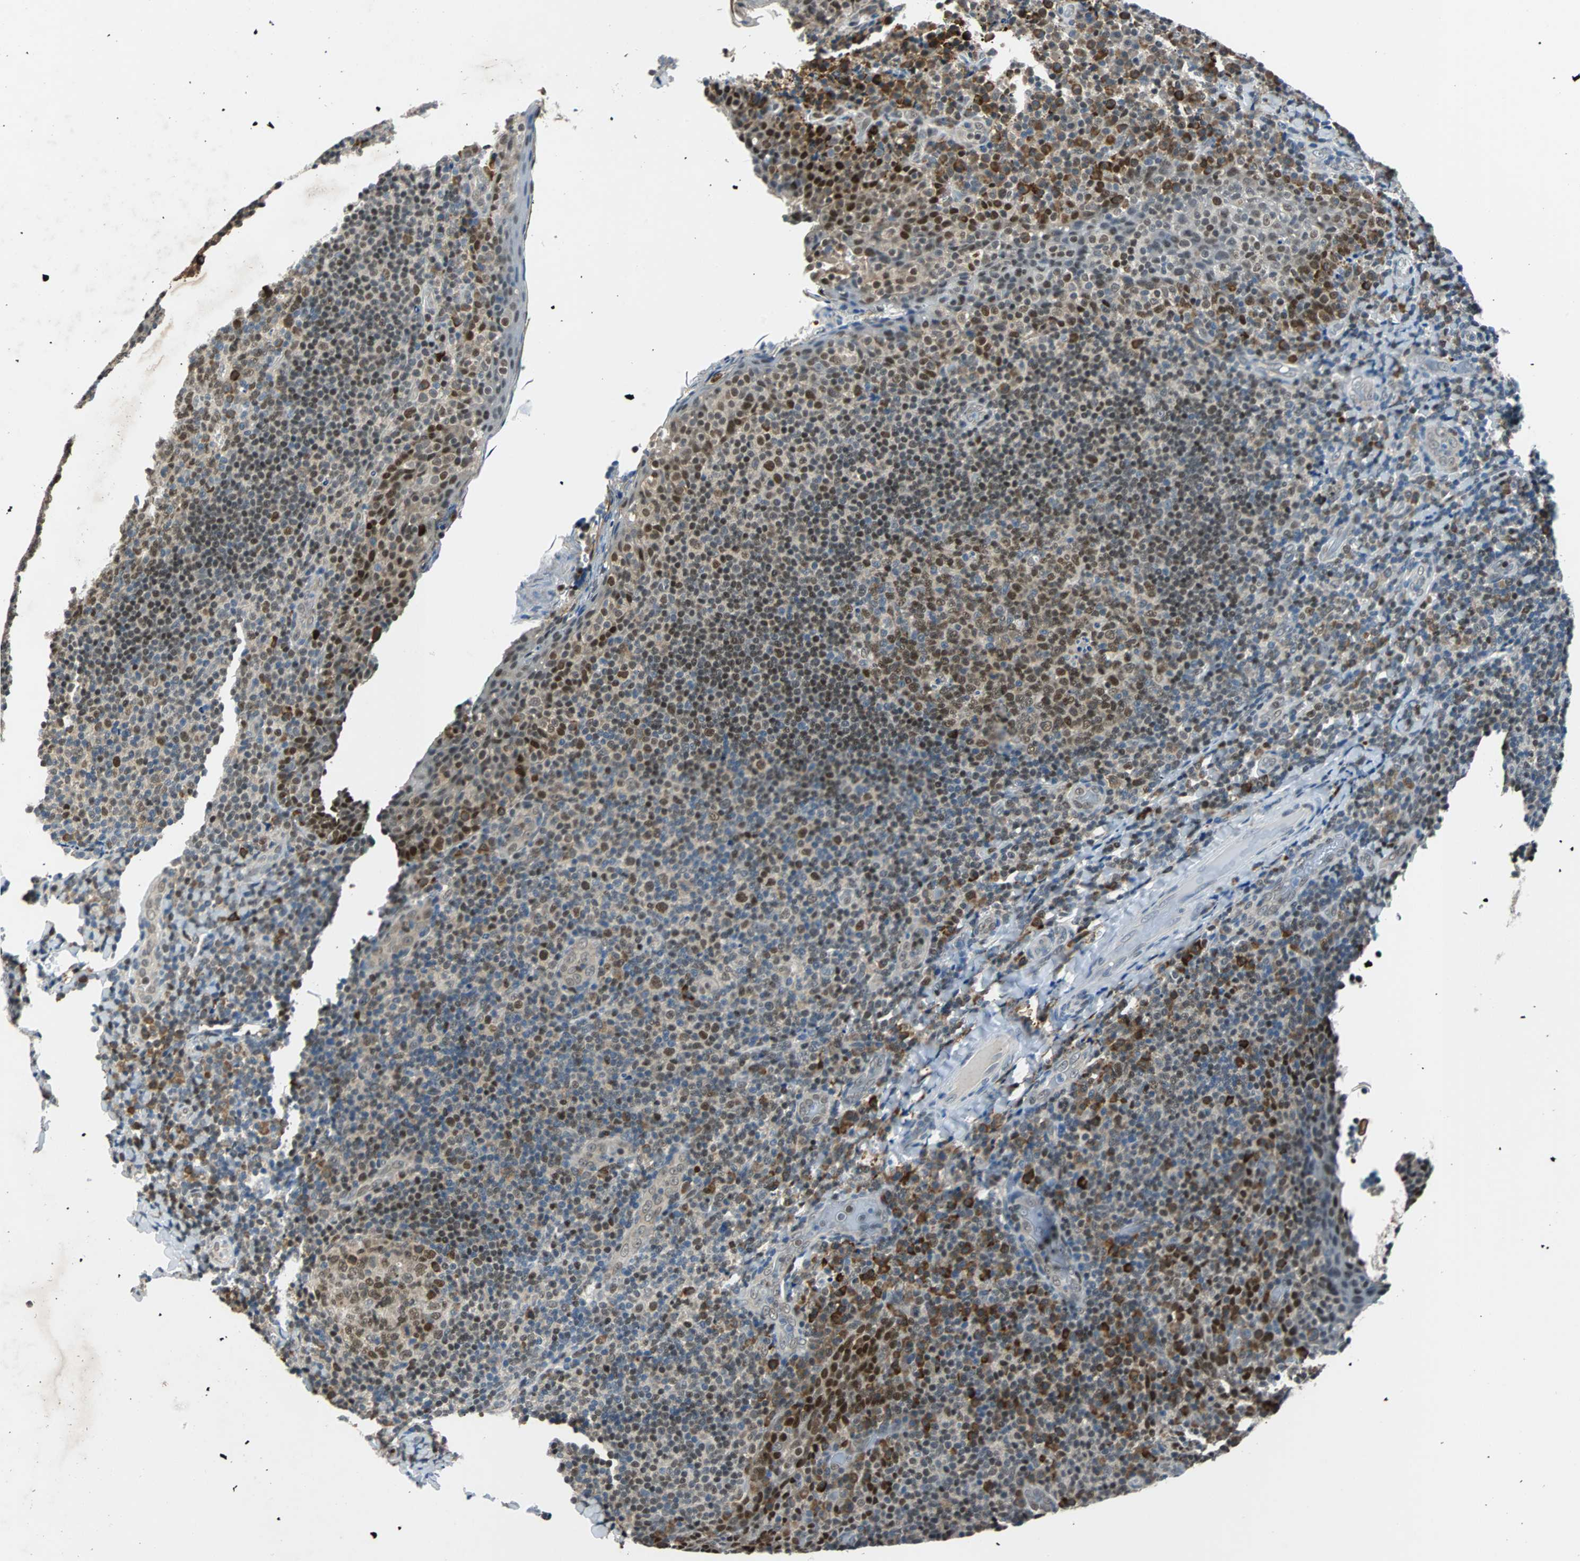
{"staining": {"intensity": "moderate", "quantity": "25%-75%", "location": "nuclear"}, "tissue": "tonsil", "cell_type": "Germinal center cells", "image_type": "normal", "snomed": [{"axis": "morphology", "description": "Normal tissue, NOS"}, {"axis": "topography", "description": "Tonsil"}], "caption": "Immunohistochemical staining of normal human tonsil exhibits 25%-75% levels of moderate nuclear protein staining in about 25%-75% of germinal center cells. (DAB (3,3'-diaminobenzidine) IHC, brown staining for protein, blue staining for nuclei).", "gene": "USP28", "patient": {"sex": "male", "age": 17}}